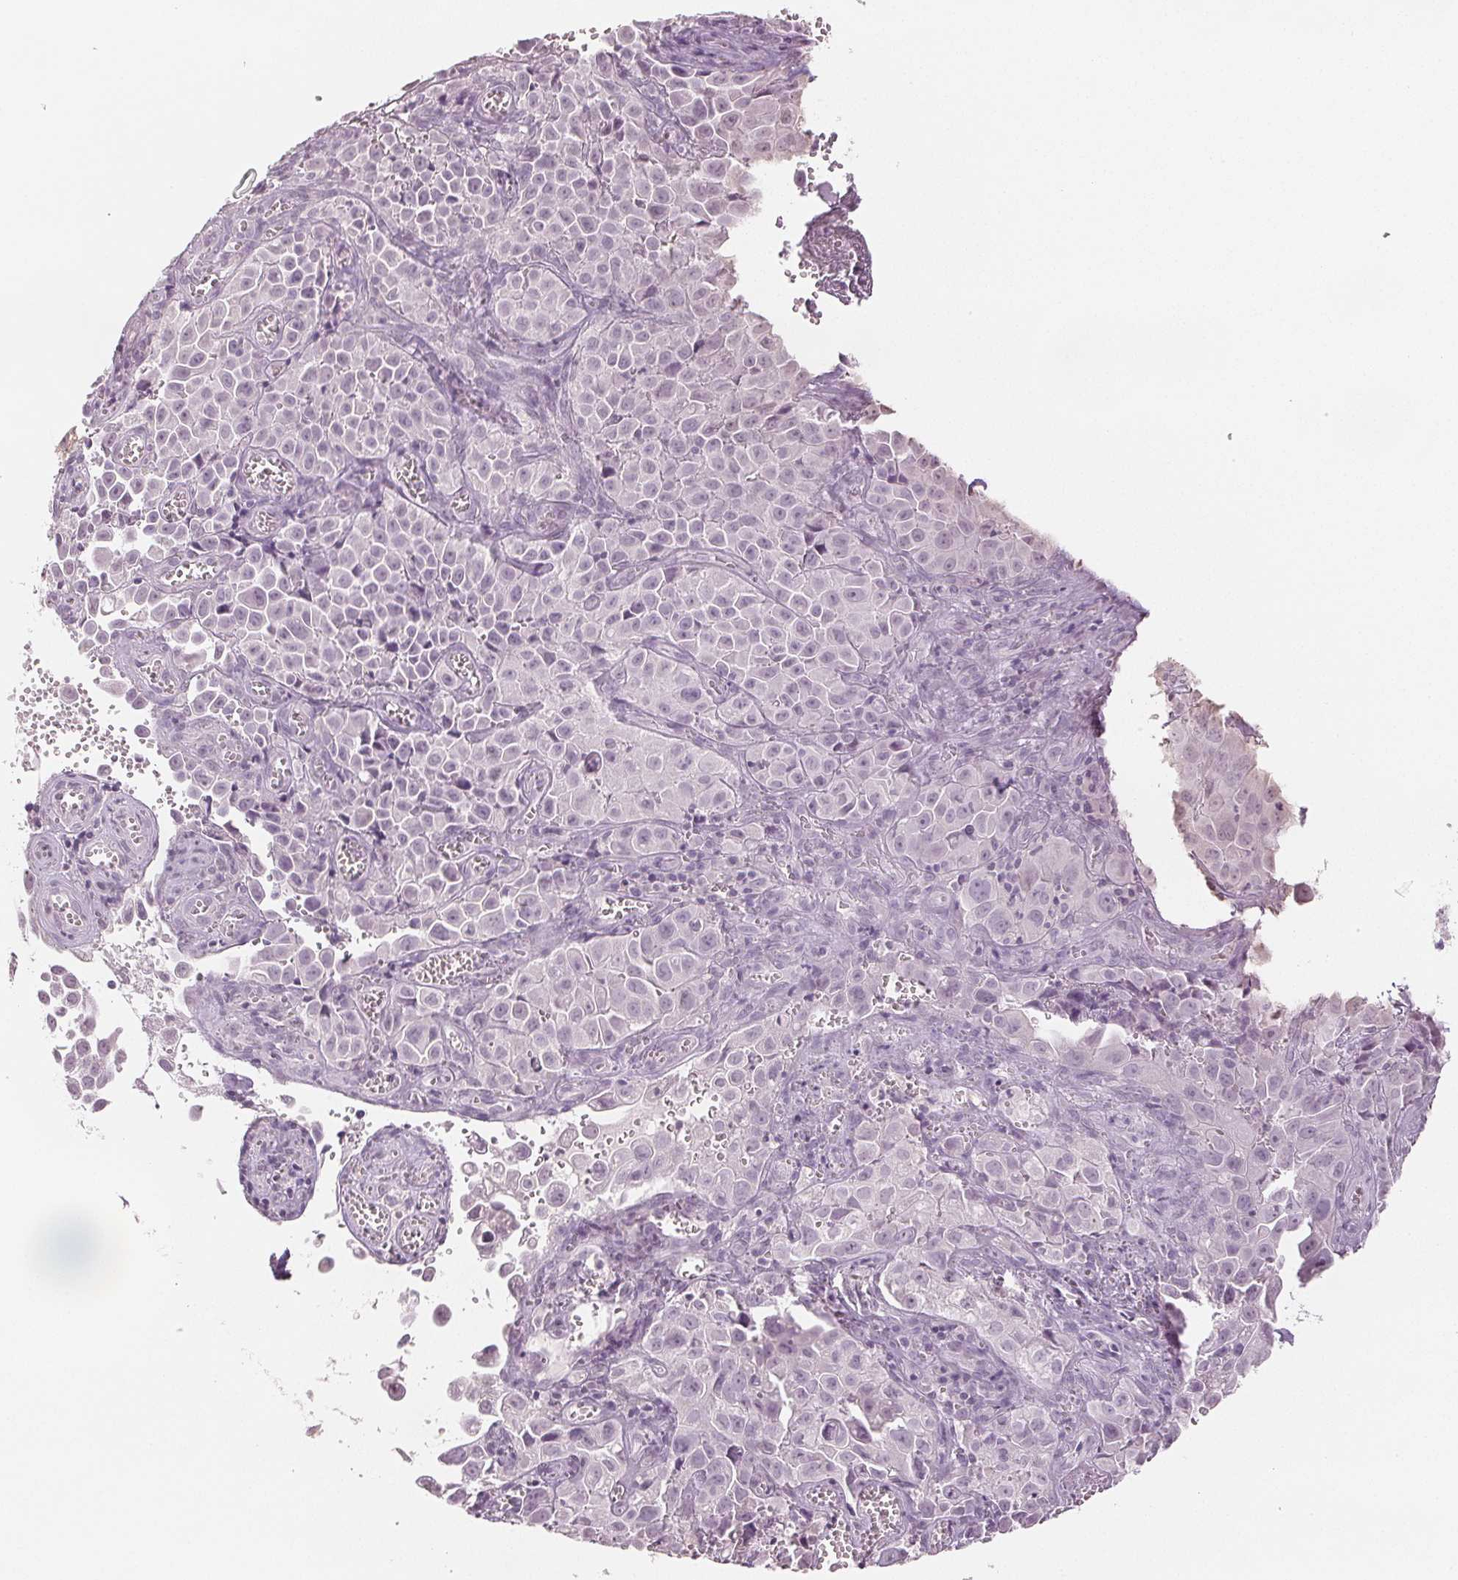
{"staining": {"intensity": "negative", "quantity": "none", "location": "none"}, "tissue": "cervical cancer", "cell_type": "Tumor cells", "image_type": "cancer", "snomed": [{"axis": "morphology", "description": "Squamous cell carcinoma, NOS"}, {"axis": "topography", "description": "Cervix"}], "caption": "DAB (3,3'-diaminobenzidine) immunohistochemical staining of cervical cancer (squamous cell carcinoma) exhibits no significant expression in tumor cells. (DAB immunohistochemistry visualized using brightfield microscopy, high magnification).", "gene": "SCGN", "patient": {"sex": "female", "age": 55}}